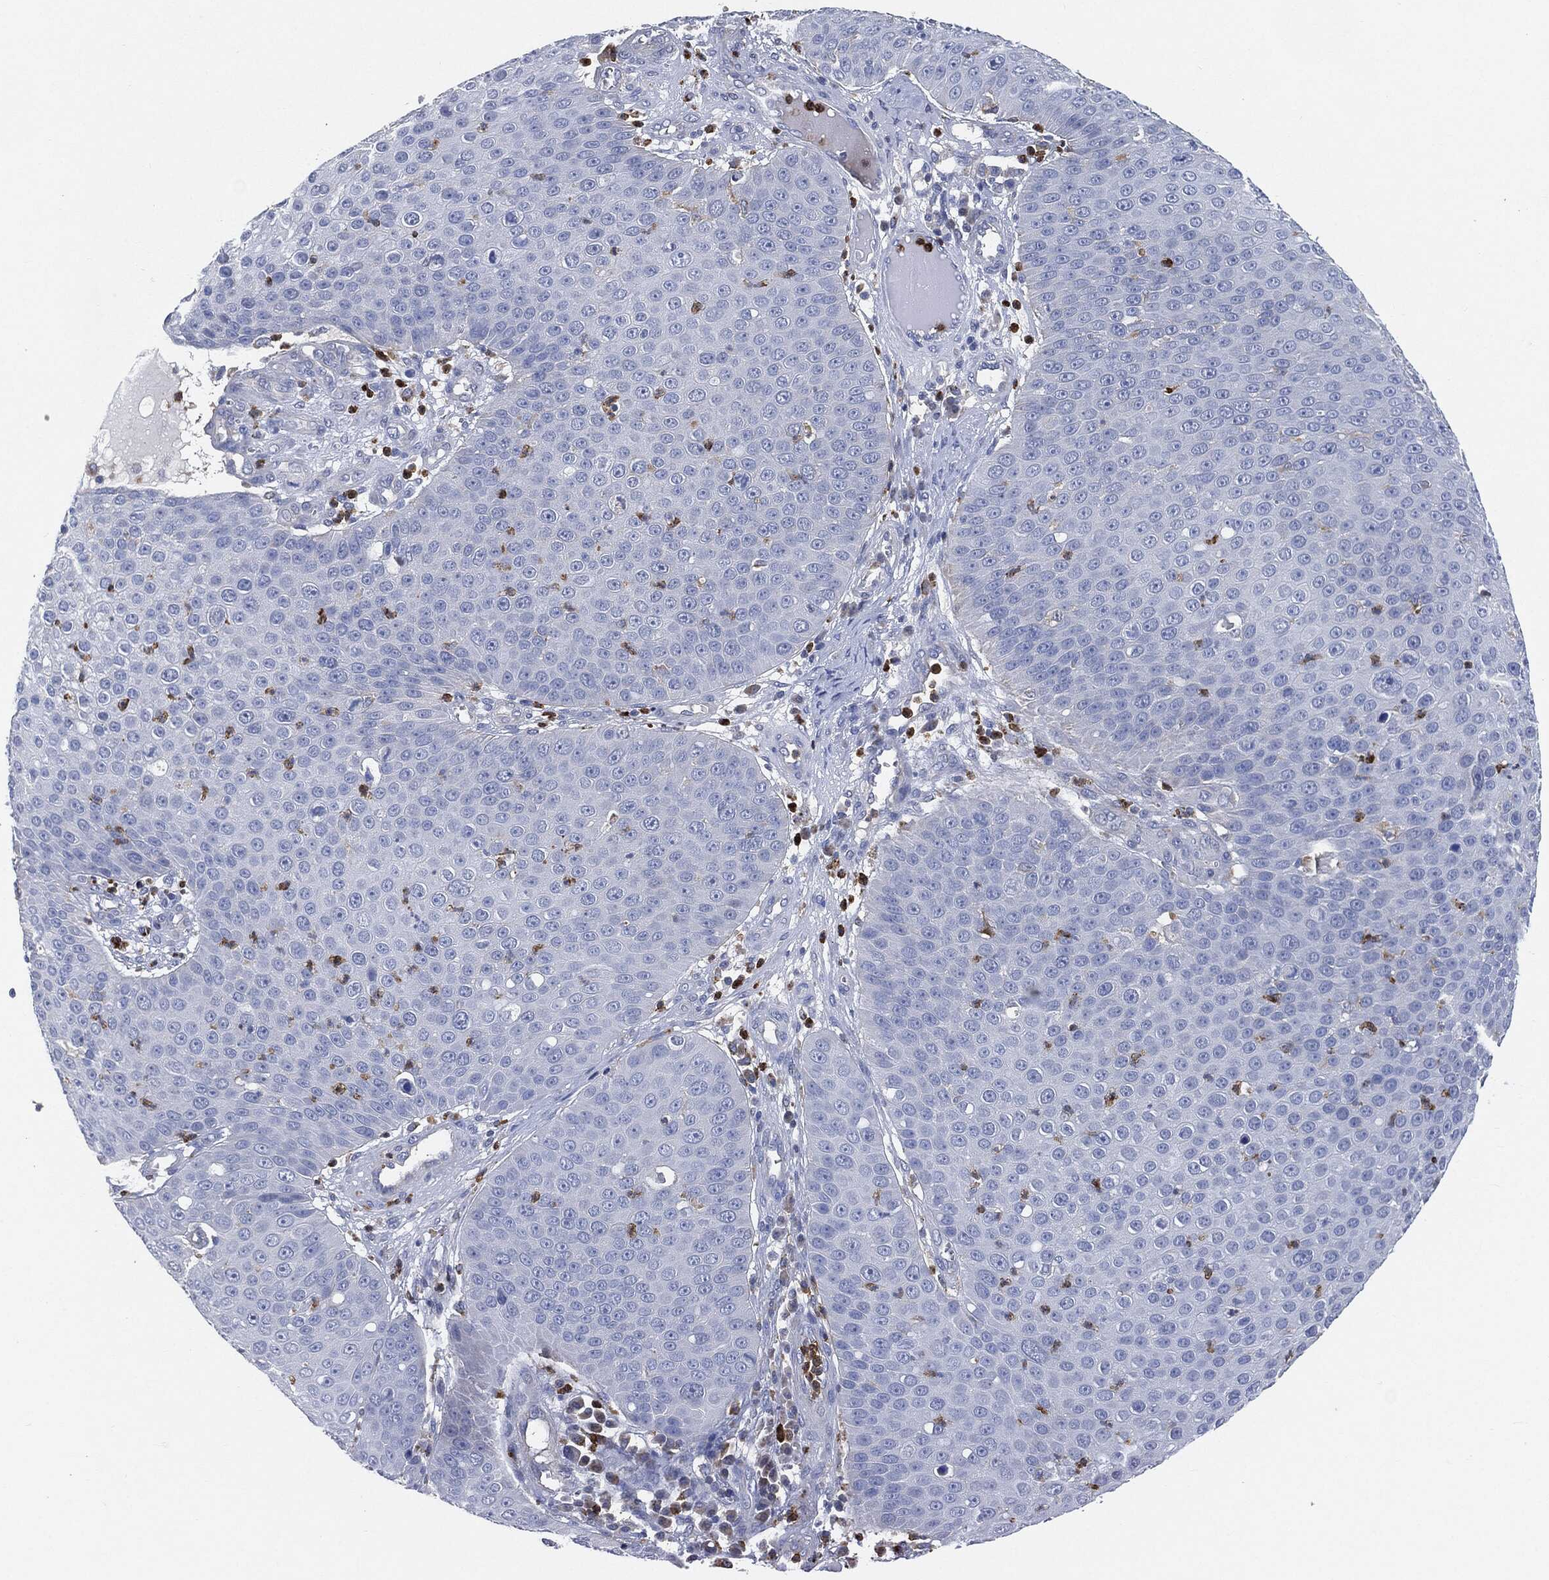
{"staining": {"intensity": "negative", "quantity": "none", "location": "none"}, "tissue": "skin cancer", "cell_type": "Tumor cells", "image_type": "cancer", "snomed": [{"axis": "morphology", "description": "Squamous cell carcinoma, NOS"}, {"axis": "topography", "description": "Skin"}], "caption": "An image of skin cancer (squamous cell carcinoma) stained for a protein exhibits no brown staining in tumor cells. (DAB (3,3'-diaminobenzidine) immunohistochemistry (IHC), high magnification).", "gene": "VSIG4", "patient": {"sex": "male", "age": 71}}